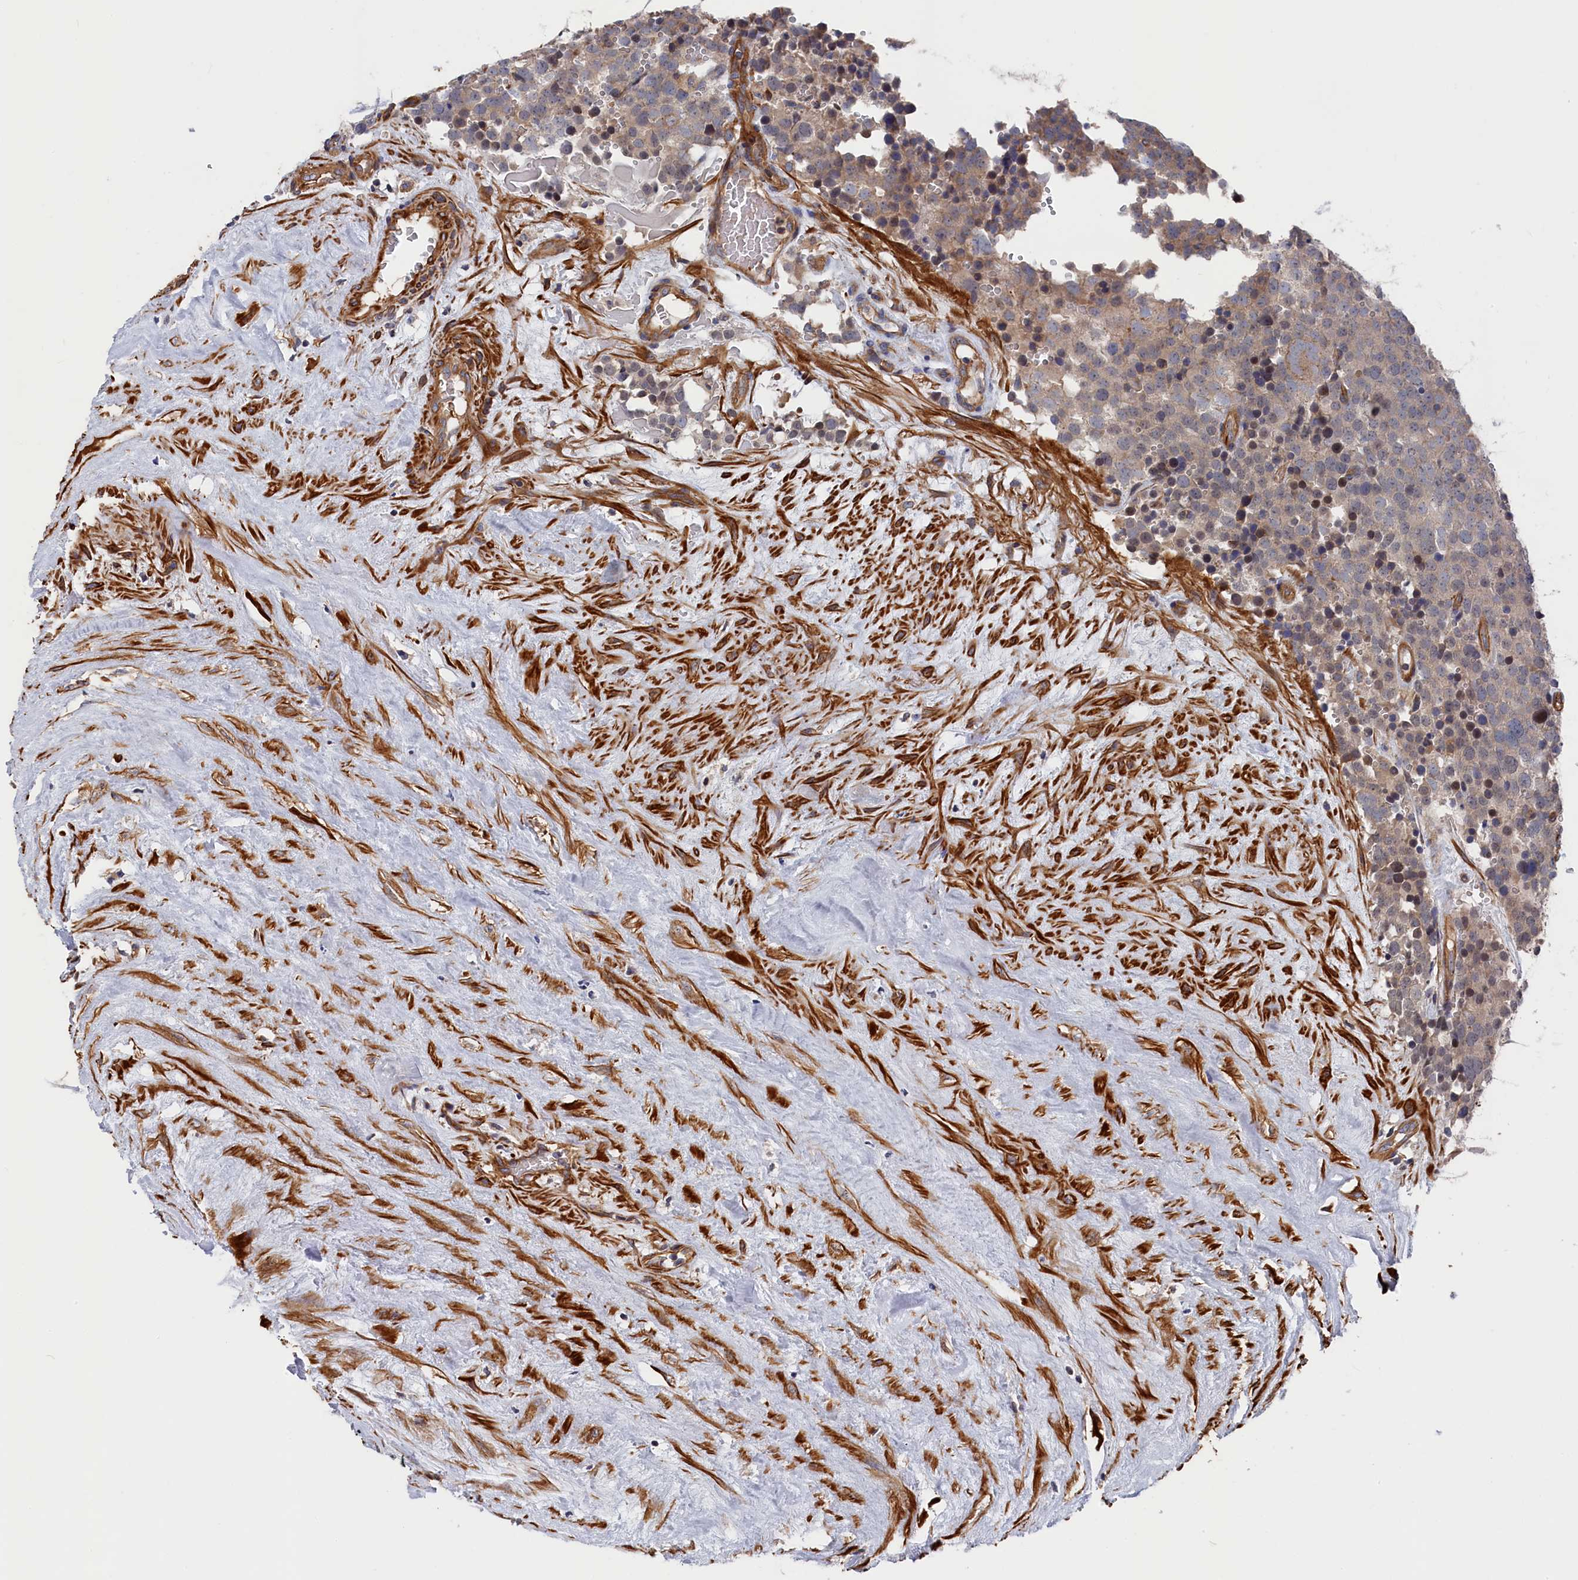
{"staining": {"intensity": "moderate", "quantity": "<25%", "location": "cytoplasmic/membranous"}, "tissue": "testis cancer", "cell_type": "Tumor cells", "image_type": "cancer", "snomed": [{"axis": "morphology", "description": "Seminoma, NOS"}, {"axis": "topography", "description": "Testis"}], "caption": "About <25% of tumor cells in testis cancer (seminoma) show moderate cytoplasmic/membranous protein positivity as visualized by brown immunohistochemical staining.", "gene": "LDHD", "patient": {"sex": "male", "age": 71}}